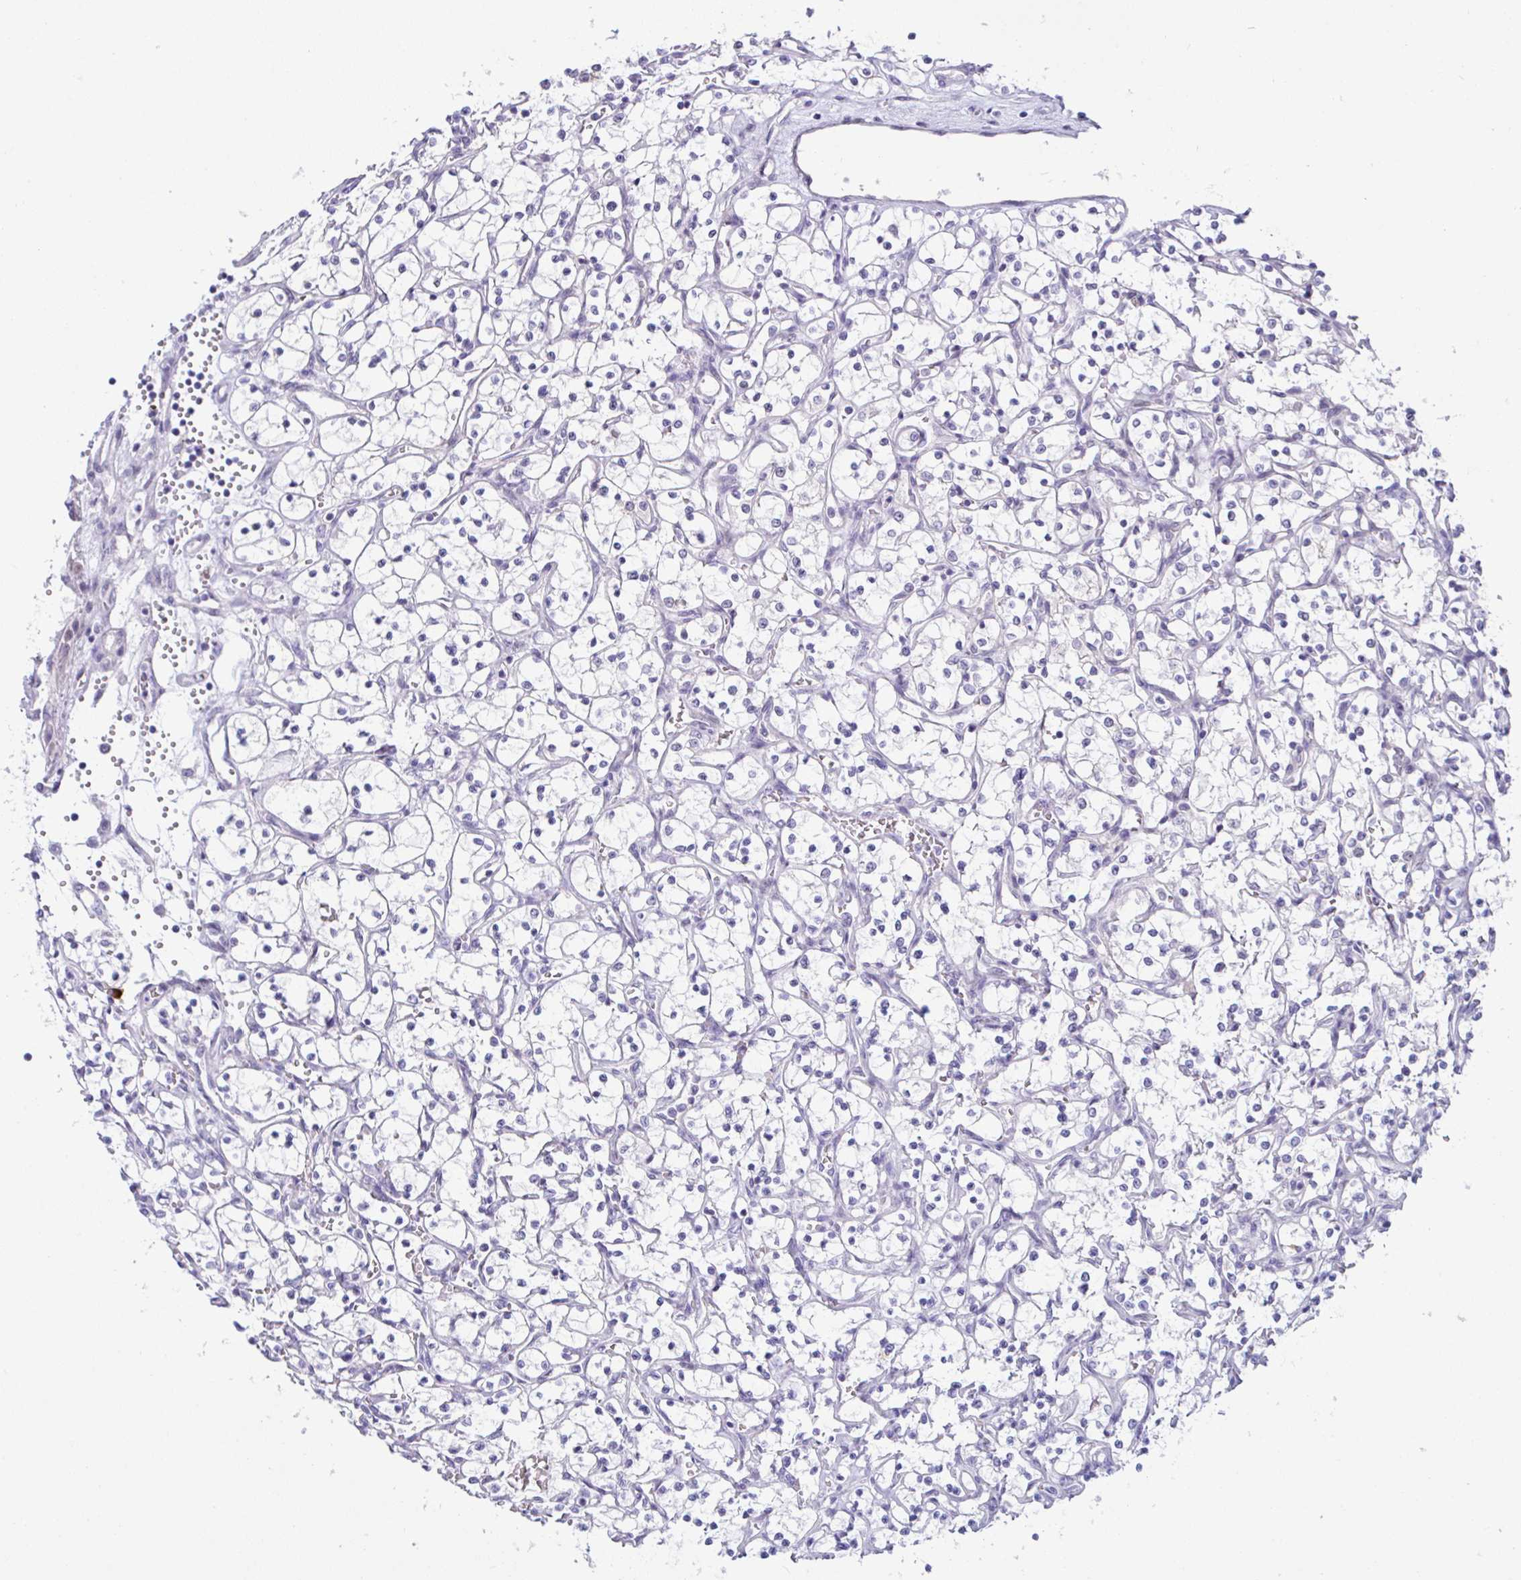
{"staining": {"intensity": "negative", "quantity": "none", "location": "none"}, "tissue": "renal cancer", "cell_type": "Tumor cells", "image_type": "cancer", "snomed": [{"axis": "morphology", "description": "Adenocarcinoma, NOS"}, {"axis": "topography", "description": "Kidney"}], "caption": "Human renal cancer stained for a protein using immunohistochemistry (IHC) displays no expression in tumor cells.", "gene": "USP35", "patient": {"sex": "female", "age": 69}}